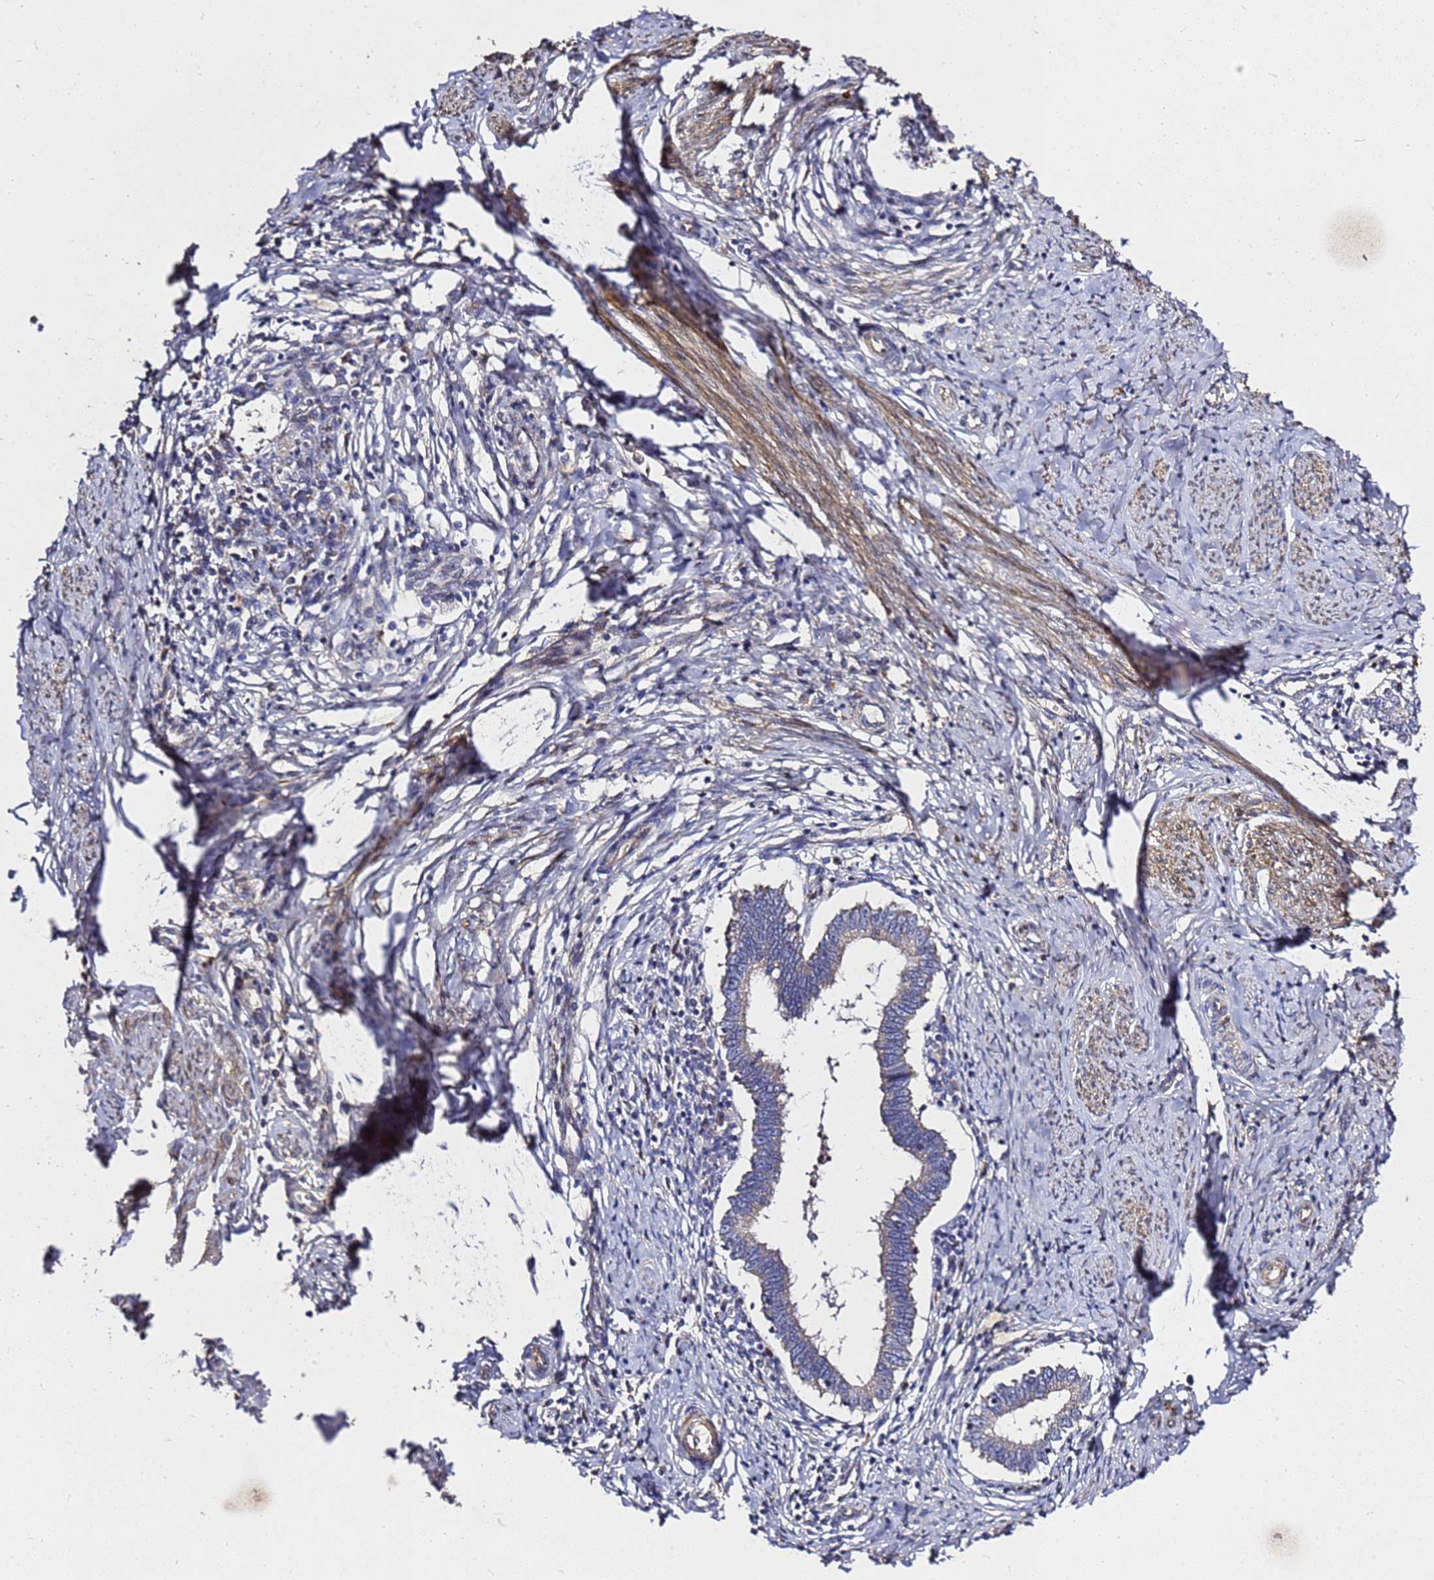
{"staining": {"intensity": "weak", "quantity": "<25%", "location": "cytoplasmic/membranous"}, "tissue": "cervical cancer", "cell_type": "Tumor cells", "image_type": "cancer", "snomed": [{"axis": "morphology", "description": "Adenocarcinoma, NOS"}, {"axis": "topography", "description": "Cervix"}], "caption": "Human cervical adenocarcinoma stained for a protein using immunohistochemistry reveals no expression in tumor cells.", "gene": "RSPRY1", "patient": {"sex": "female", "age": 36}}